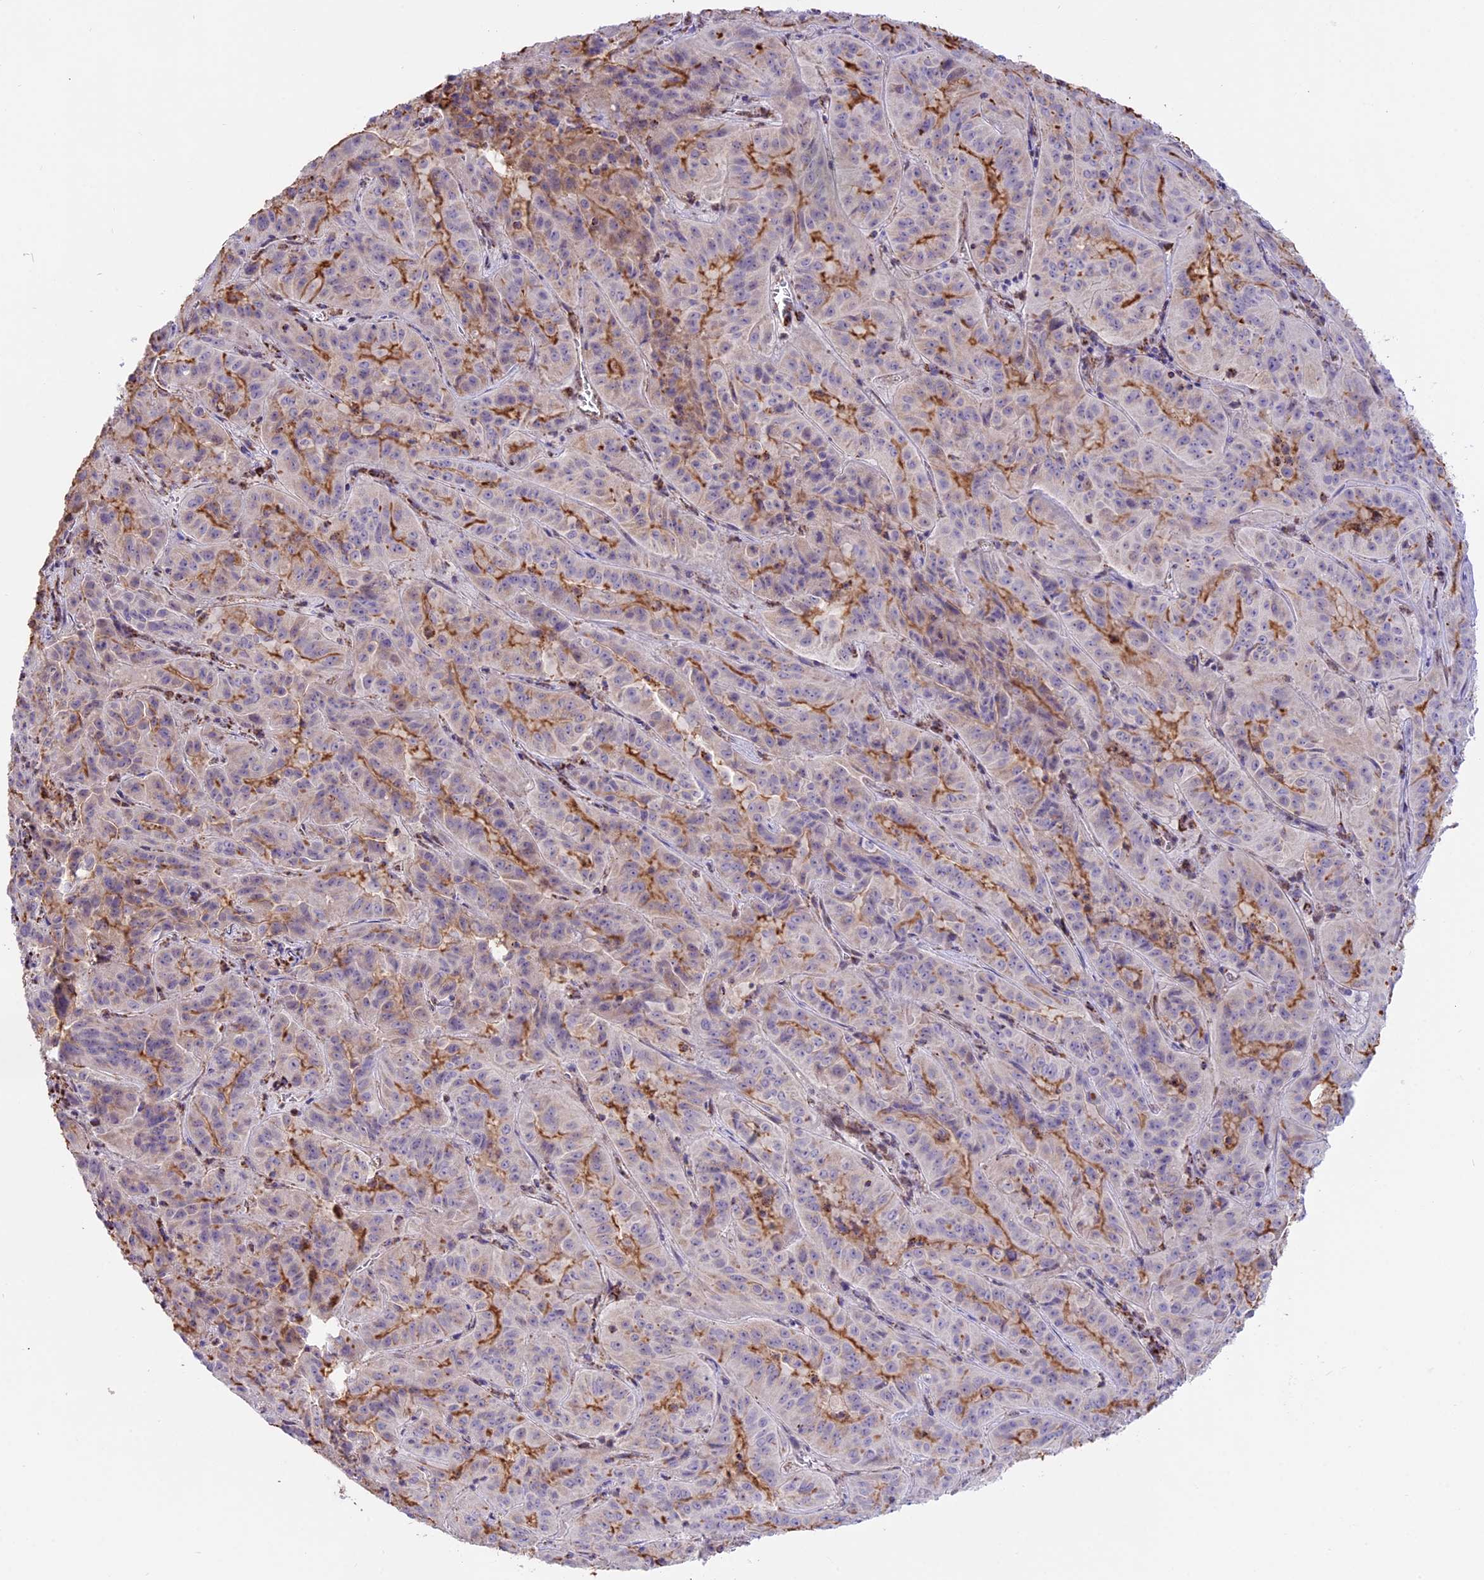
{"staining": {"intensity": "moderate", "quantity": "25%-75%", "location": "cytoplasmic/membranous"}, "tissue": "pancreatic cancer", "cell_type": "Tumor cells", "image_type": "cancer", "snomed": [{"axis": "morphology", "description": "Adenocarcinoma, NOS"}, {"axis": "topography", "description": "Pancreas"}], "caption": "About 25%-75% of tumor cells in pancreatic cancer (adenocarcinoma) show moderate cytoplasmic/membranous protein positivity as visualized by brown immunohistochemical staining.", "gene": "NDUFA8", "patient": {"sex": "male", "age": 63}}